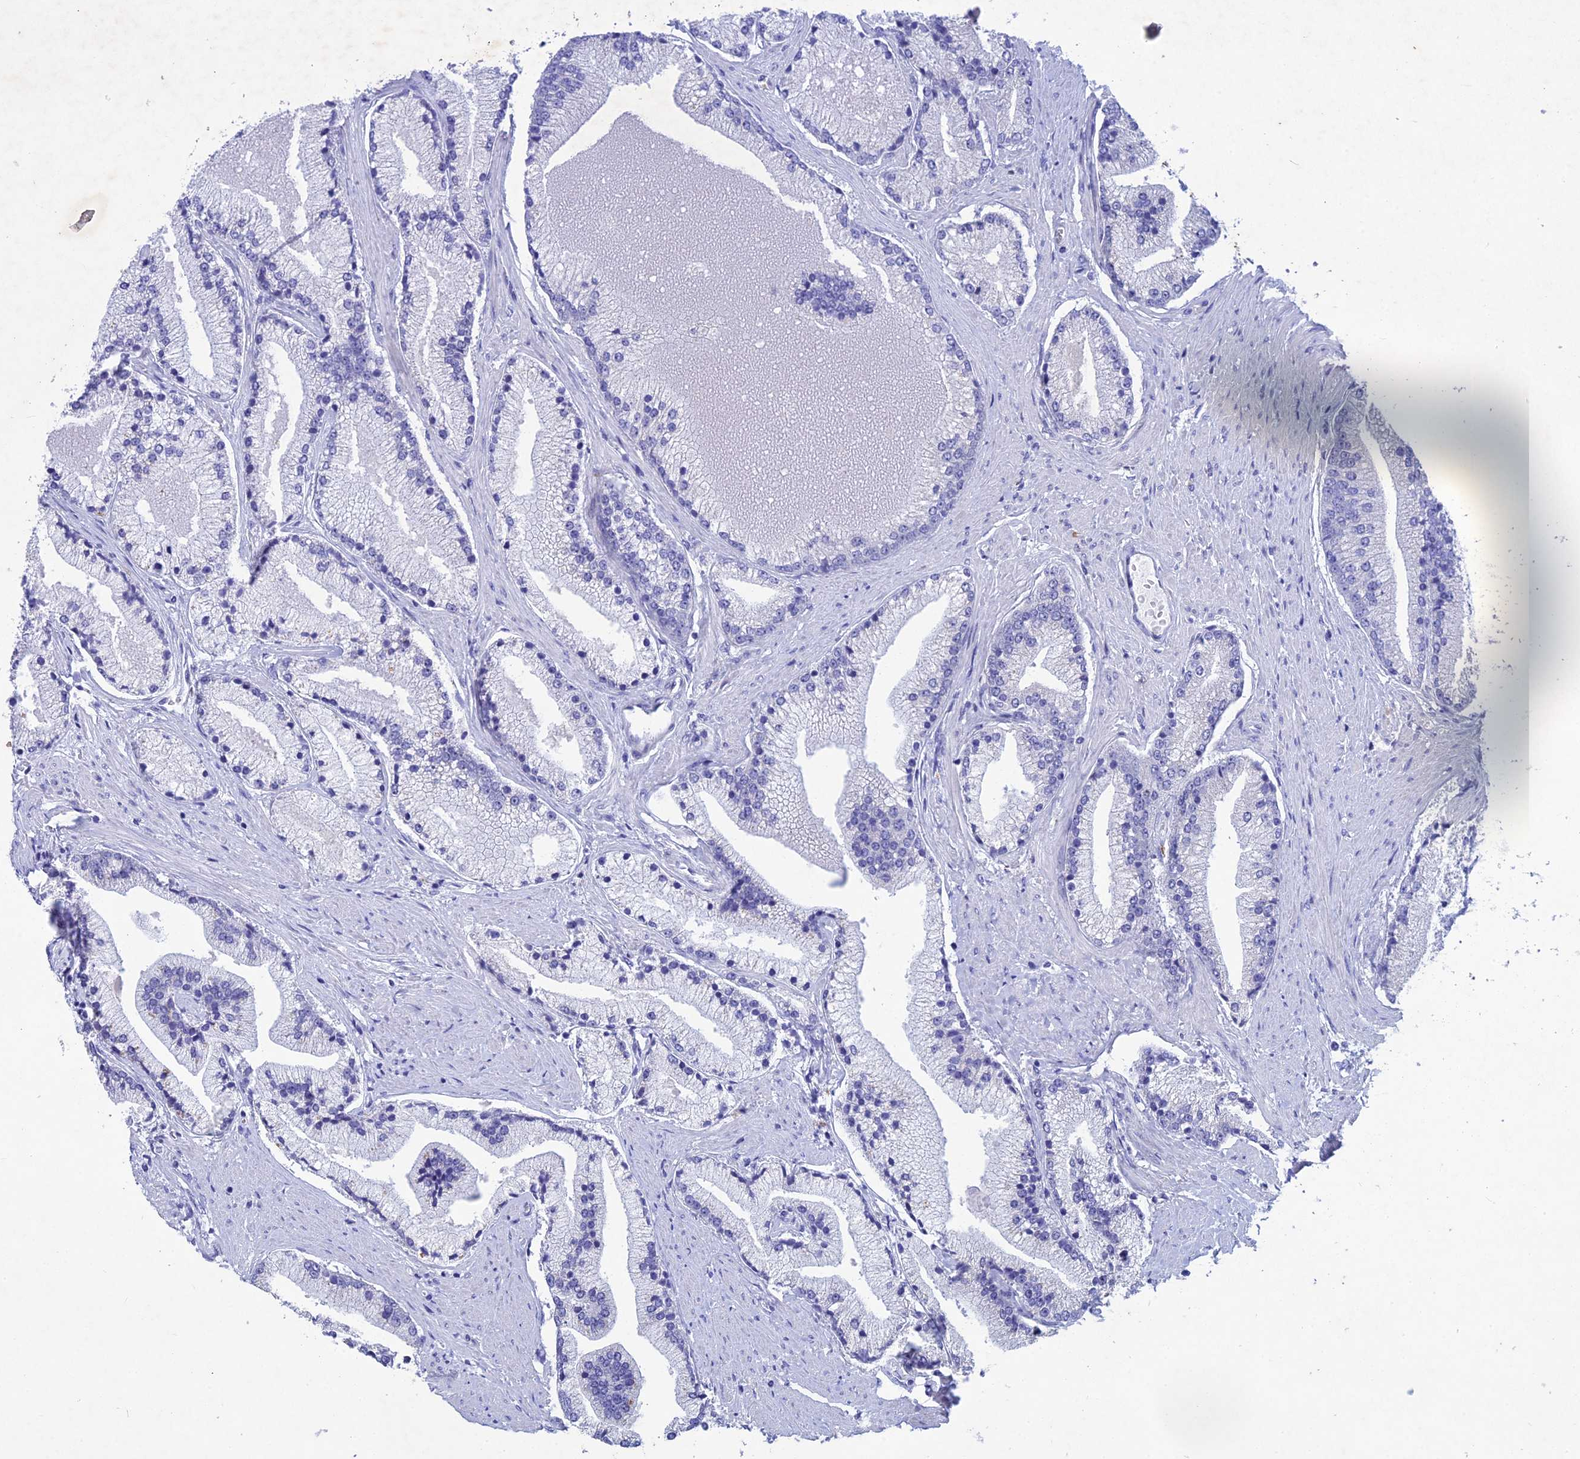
{"staining": {"intensity": "negative", "quantity": "none", "location": "none"}, "tissue": "prostate cancer", "cell_type": "Tumor cells", "image_type": "cancer", "snomed": [{"axis": "morphology", "description": "Adenocarcinoma, High grade"}, {"axis": "topography", "description": "Prostate"}], "caption": "An immunohistochemistry image of prostate cancer (high-grade adenocarcinoma) is shown. There is no staining in tumor cells of prostate cancer (high-grade adenocarcinoma). (DAB (3,3'-diaminobenzidine) immunohistochemistry (IHC) visualized using brightfield microscopy, high magnification).", "gene": "BTBD19", "patient": {"sex": "male", "age": 67}}